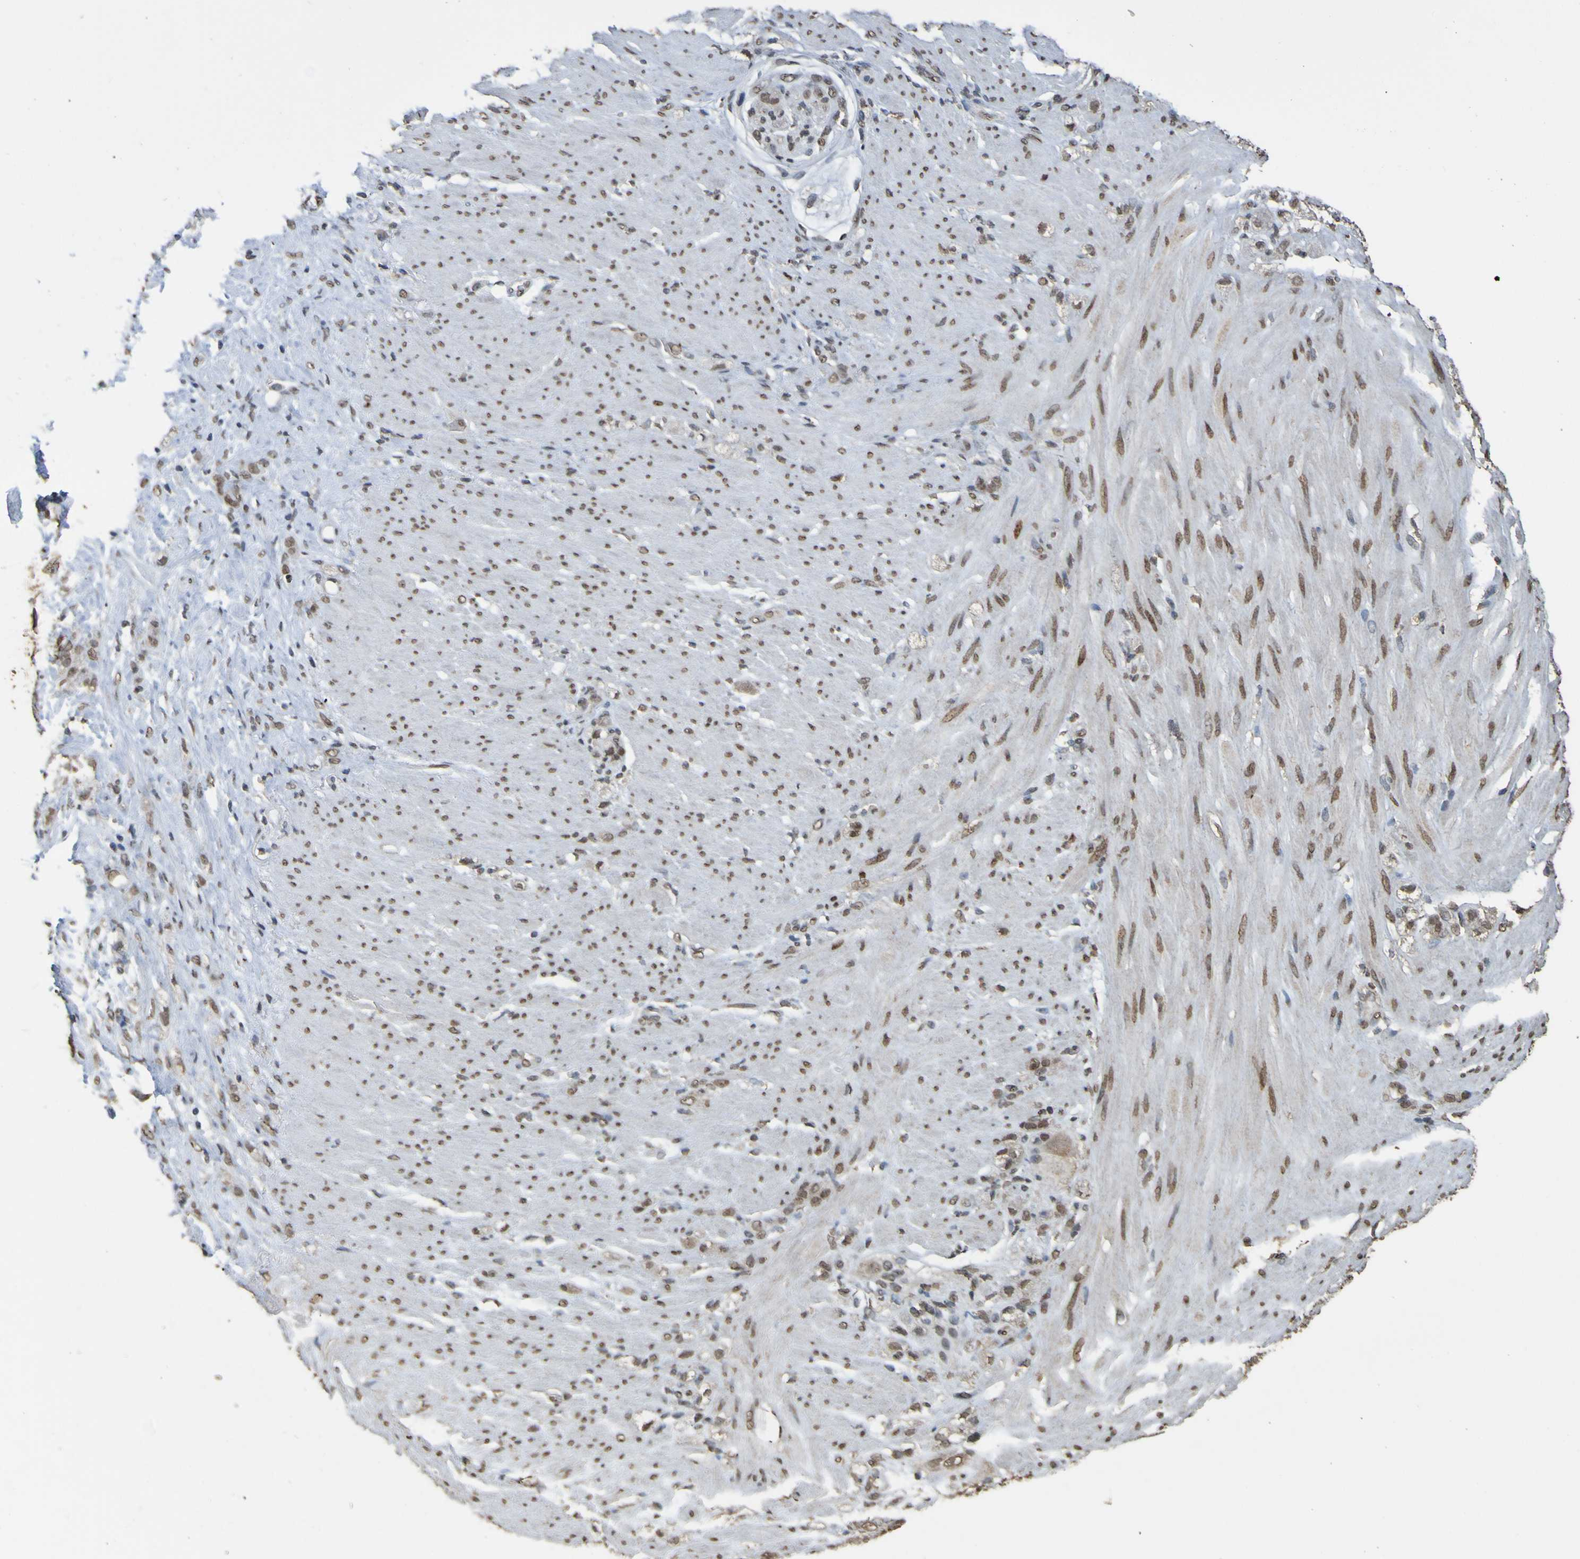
{"staining": {"intensity": "weak", "quantity": ">75%", "location": "nuclear"}, "tissue": "stomach cancer", "cell_type": "Tumor cells", "image_type": "cancer", "snomed": [{"axis": "morphology", "description": "Adenocarcinoma, NOS"}, {"axis": "topography", "description": "Stomach"}], "caption": "IHC of human stomach adenocarcinoma exhibits low levels of weak nuclear positivity in approximately >75% of tumor cells.", "gene": "ALKBH2", "patient": {"sex": "male", "age": 82}}